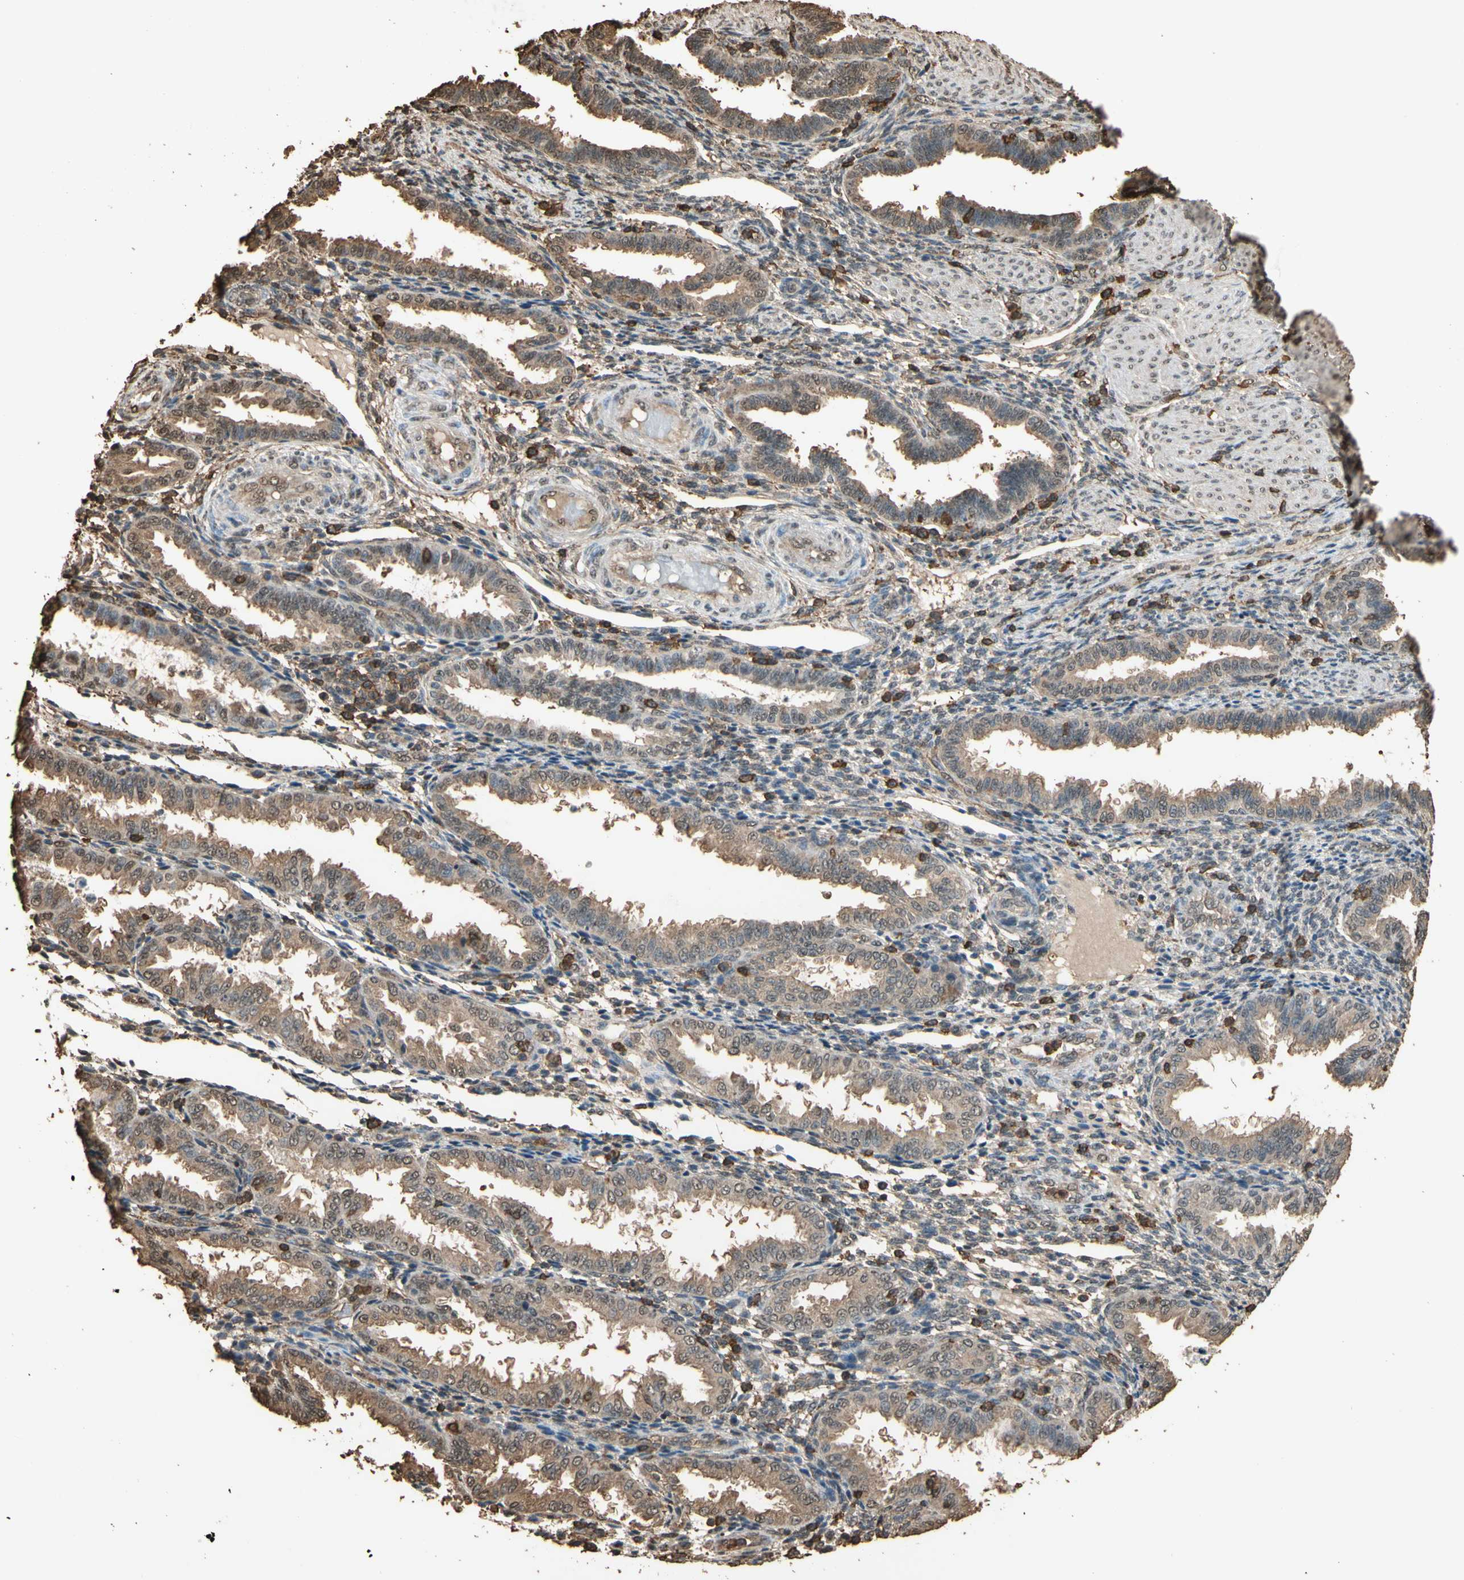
{"staining": {"intensity": "moderate", "quantity": "25%-75%", "location": "cytoplasmic/membranous"}, "tissue": "endometrium", "cell_type": "Cells in endometrial stroma", "image_type": "normal", "snomed": [{"axis": "morphology", "description": "Normal tissue, NOS"}, {"axis": "topography", "description": "Endometrium"}], "caption": "Protein analysis of benign endometrium demonstrates moderate cytoplasmic/membranous expression in about 25%-75% of cells in endometrial stroma.", "gene": "TNFSF13B", "patient": {"sex": "female", "age": 33}}